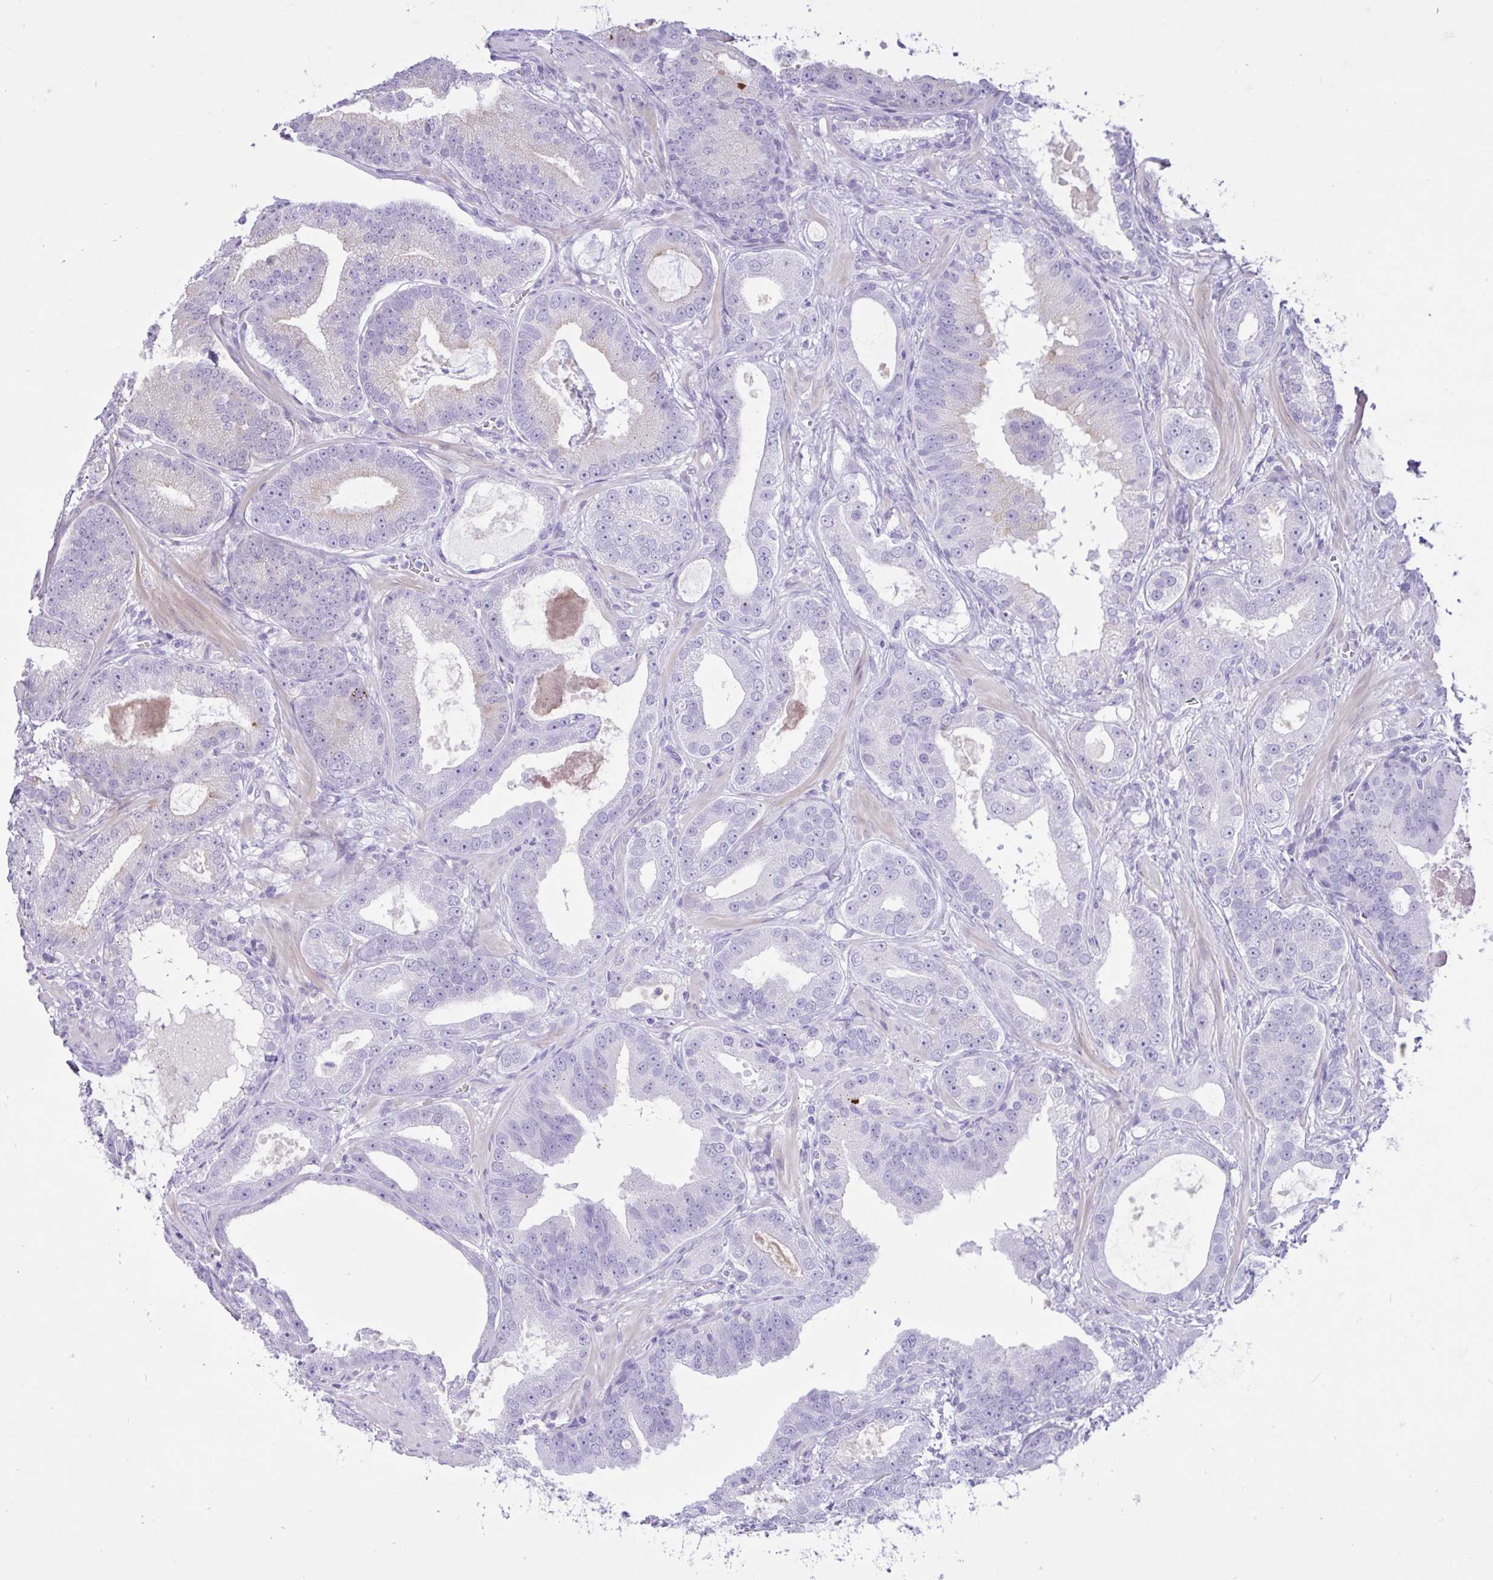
{"staining": {"intensity": "negative", "quantity": "none", "location": "none"}, "tissue": "prostate cancer", "cell_type": "Tumor cells", "image_type": "cancer", "snomed": [{"axis": "morphology", "description": "Adenocarcinoma, High grade"}, {"axis": "topography", "description": "Prostate"}], "caption": "This micrograph is of prostate cancer stained with immunohistochemistry to label a protein in brown with the nuclei are counter-stained blue. There is no positivity in tumor cells.", "gene": "REEP1", "patient": {"sex": "male", "age": 65}}